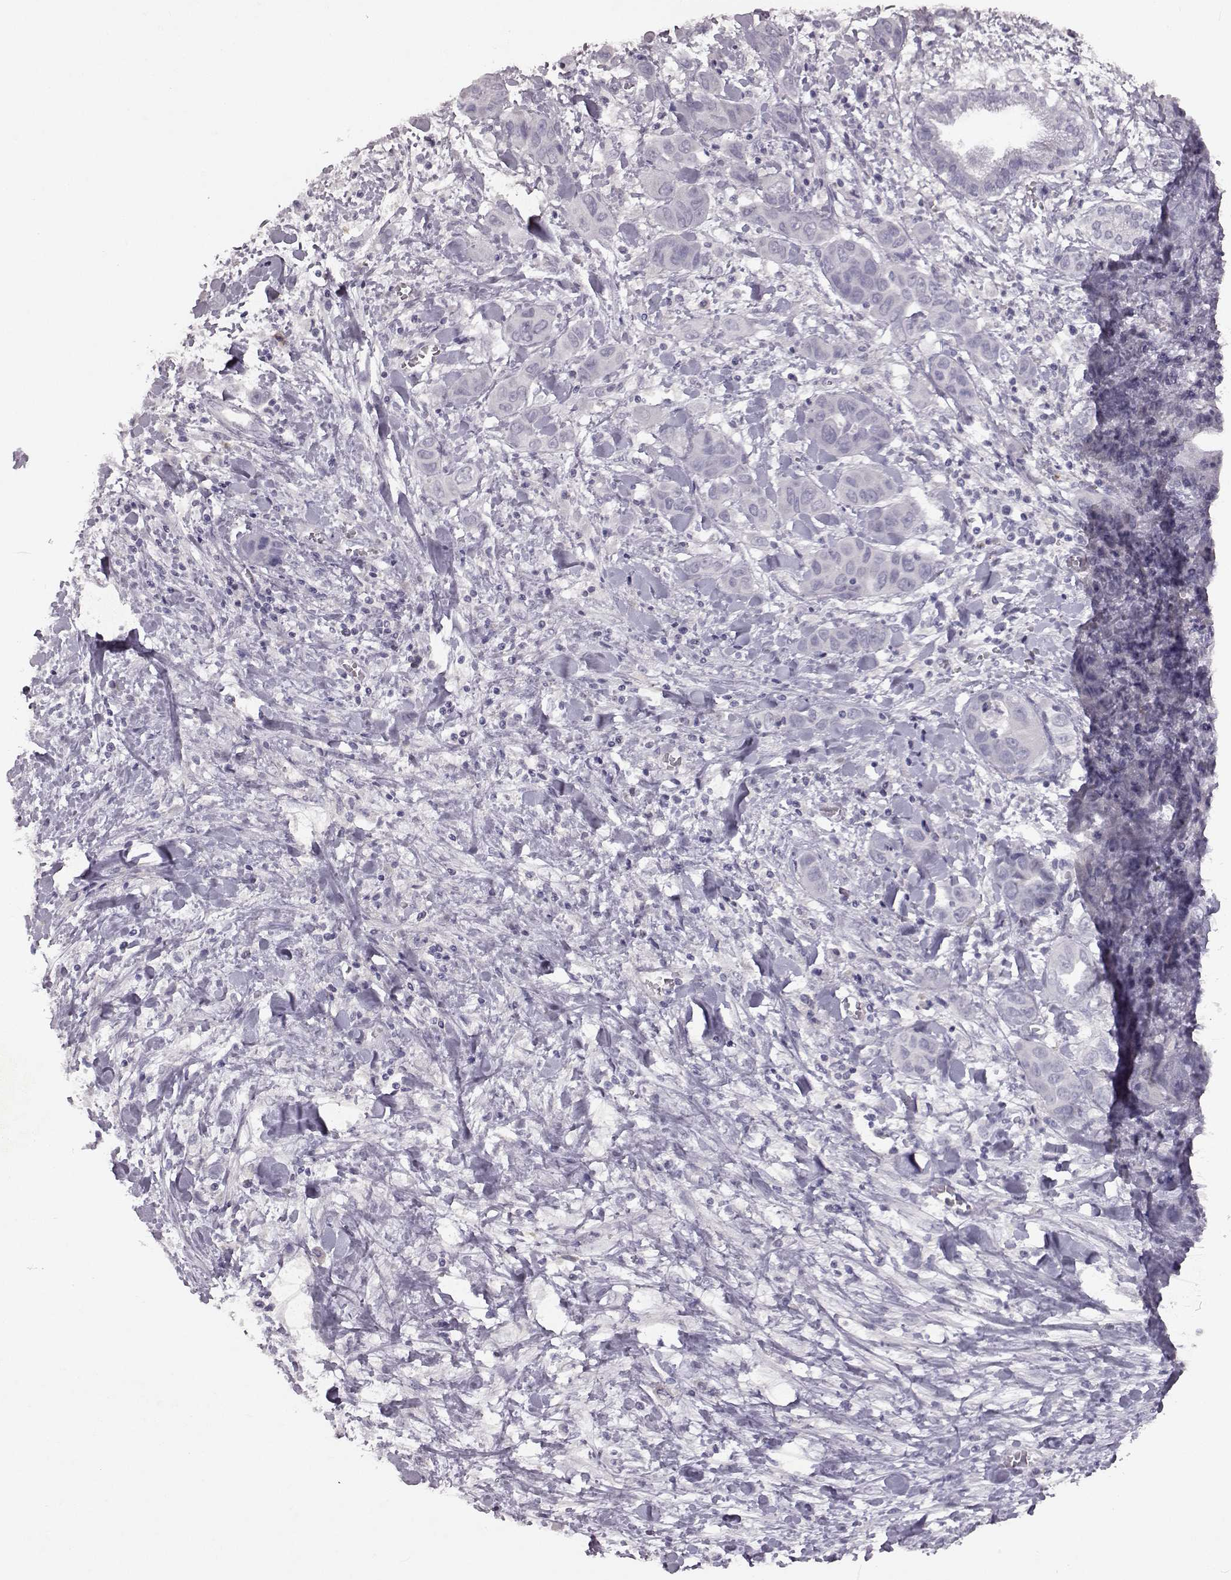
{"staining": {"intensity": "negative", "quantity": "none", "location": "none"}, "tissue": "liver cancer", "cell_type": "Tumor cells", "image_type": "cancer", "snomed": [{"axis": "morphology", "description": "Cholangiocarcinoma"}, {"axis": "topography", "description": "Liver"}], "caption": "Liver cancer (cholangiocarcinoma) stained for a protein using IHC displays no positivity tumor cells.", "gene": "SPAG17", "patient": {"sex": "female", "age": 52}}